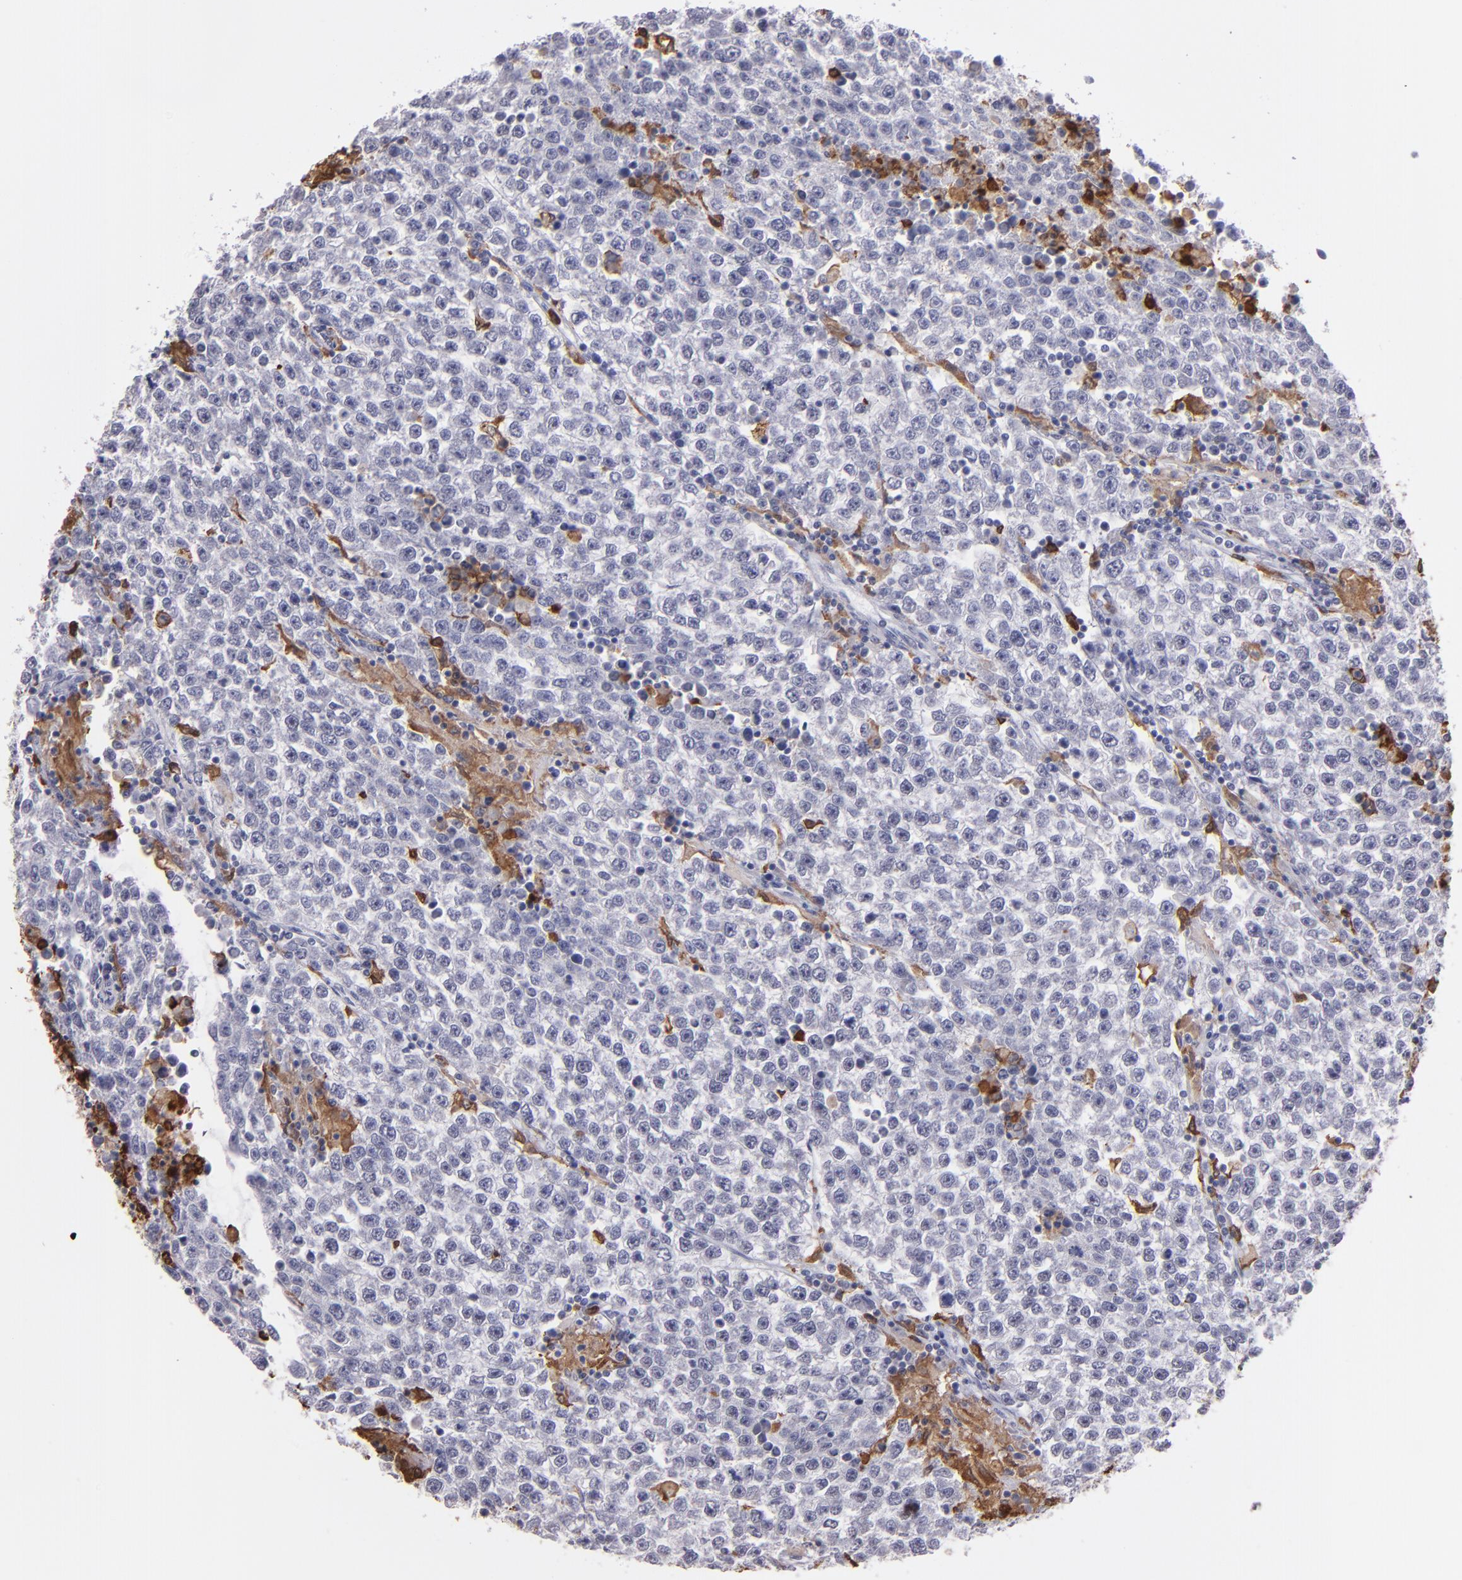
{"staining": {"intensity": "negative", "quantity": "none", "location": "none"}, "tissue": "testis cancer", "cell_type": "Tumor cells", "image_type": "cancer", "snomed": [{"axis": "morphology", "description": "Seminoma, NOS"}, {"axis": "topography", "description": "Testis"}], "caption": "Immunohistochemistry image of neoplastic tissue: testis cancer stained with DAB (3,3'-diaminobenzidine) exhibits no significant protein staining in tumor cells.", "gene": "NCF2", "patient": {"sex": "male", "age": 36}}